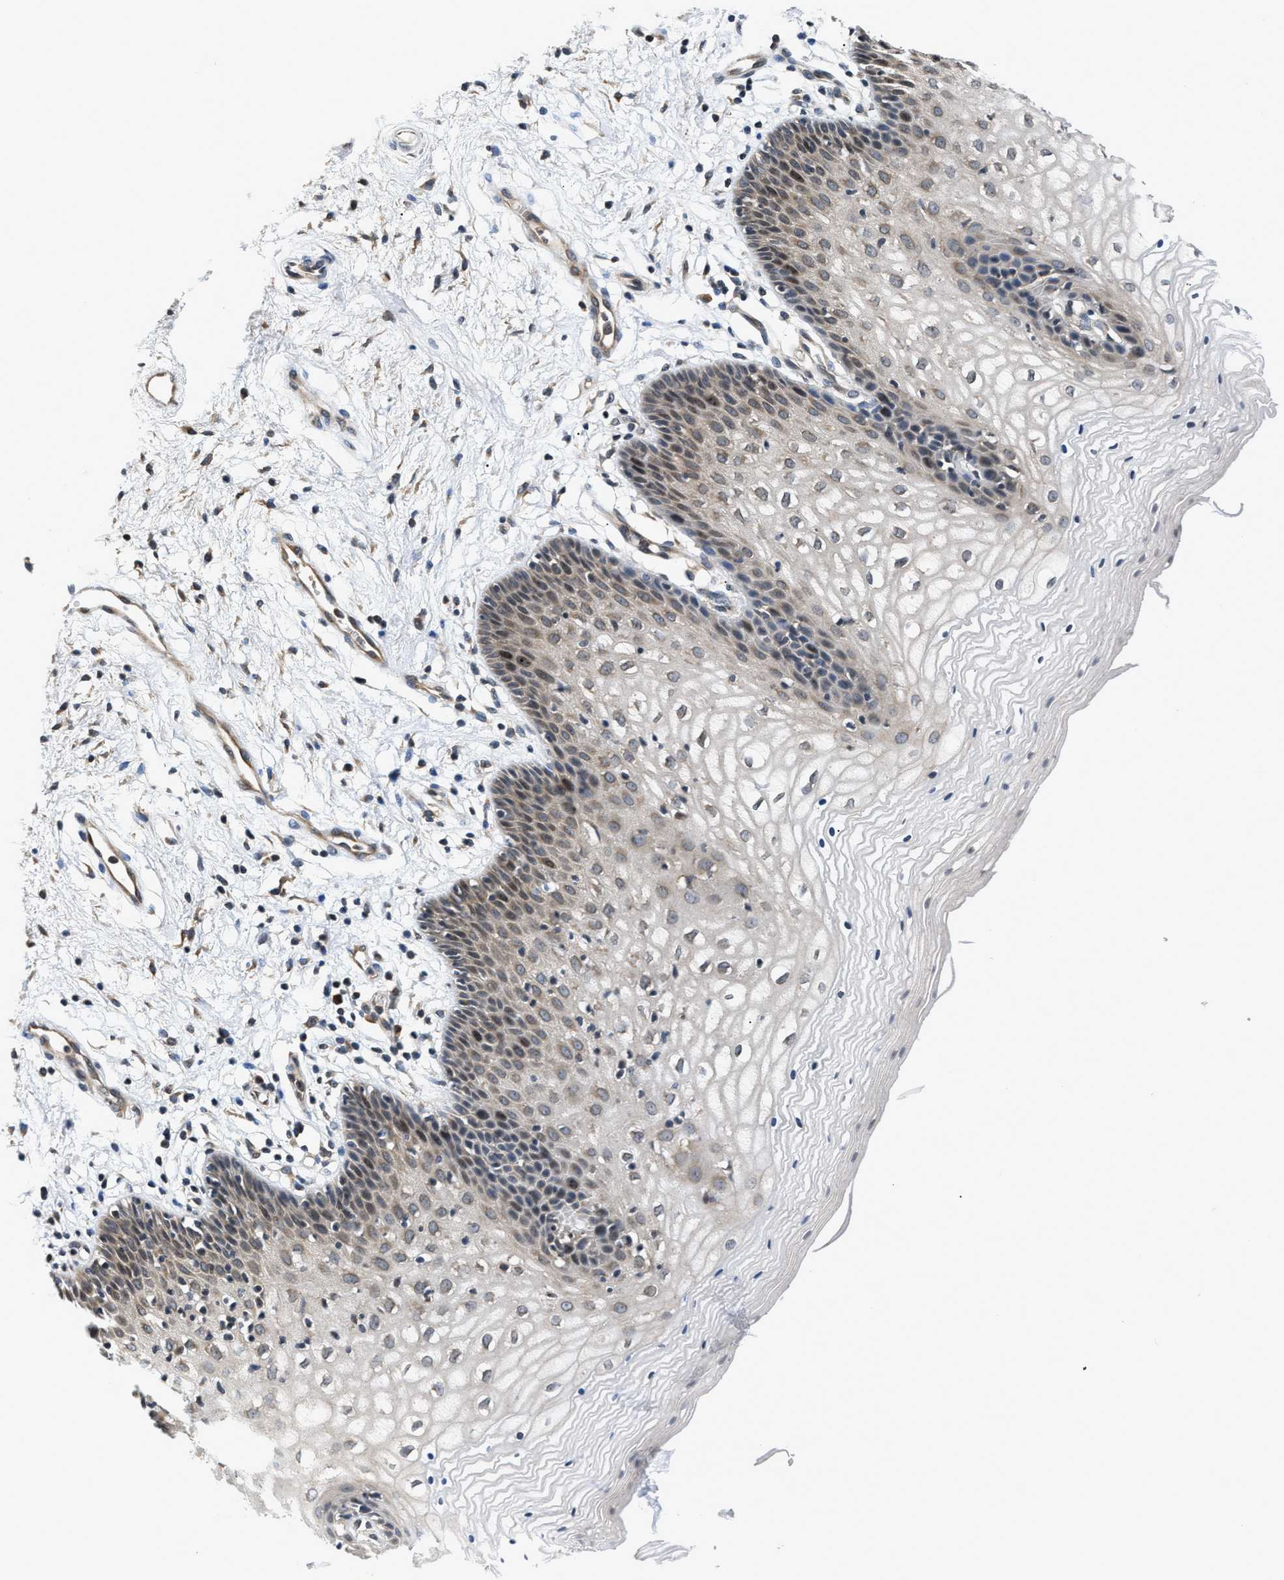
{"staining": {"intensity": "moderate", "quantity": "25%-75%", "location": "cytoplasmic/membranous,nuclear"}, "tissue": "vagina", "cell_type": "Squamous epithelial cells", "image_type": "normal", "snomed": [{"axis": "morphology", "description": "Normal tissue, NOS"}, {"axis": "topography", "description": "Vagina"}], "caption": "Protein expression analysis of normal human vagina reveals moderate cytoplasmic/membranous,nuclear expression in about 25%-75% of squamous epithelial cells.", "gene": "RAB29", "patient": {"sex": "female", "age": 34}}